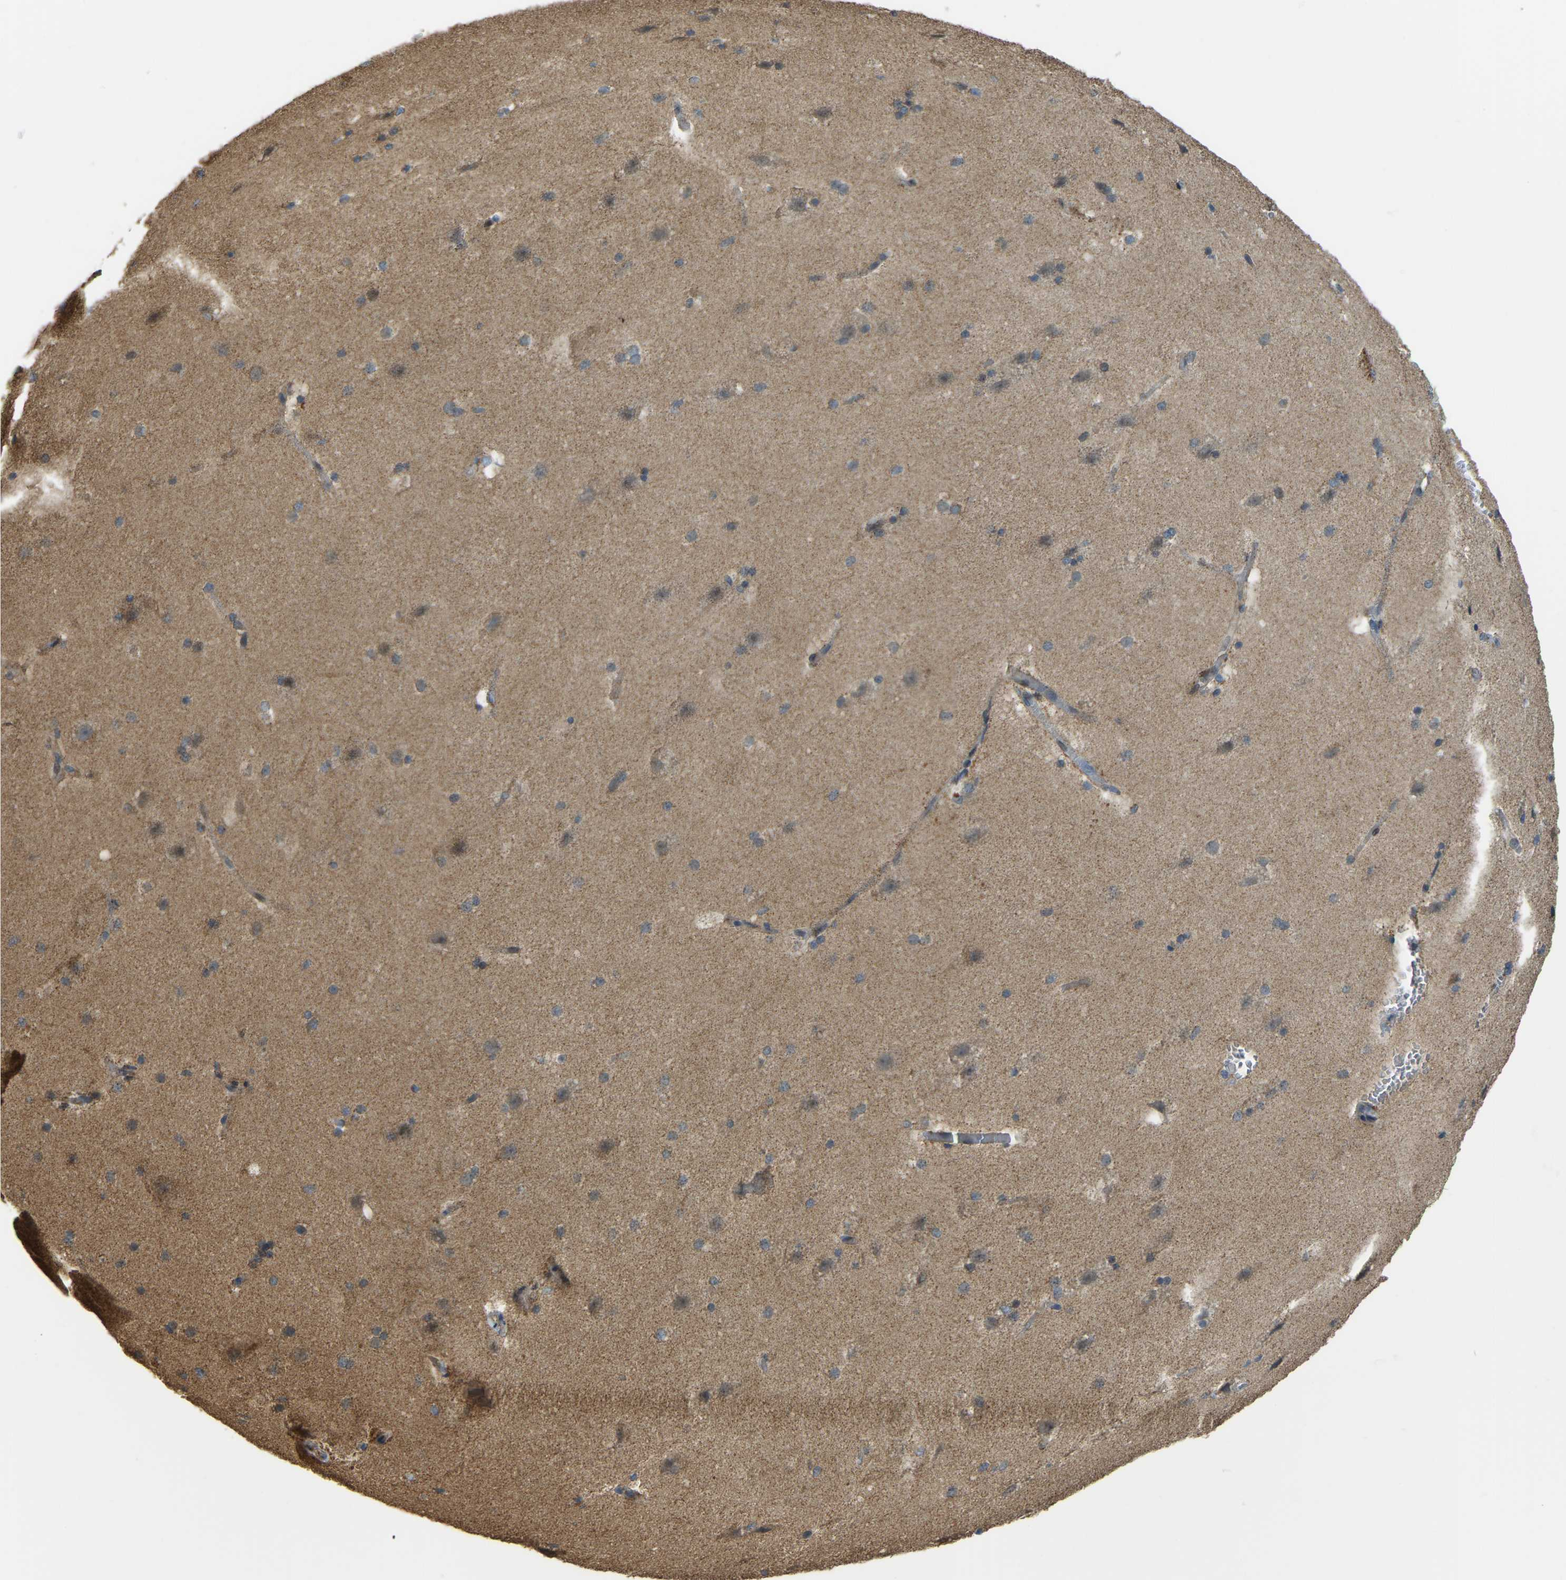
{"staining": {"intensity": "negative", "quantity": "none", "location": "none"}, "tissue": "cerebral cortex", "cell_type": "Endothelial cells", "image_type": "normal", "snomed": [{"axis": "morphology", "description": "Normal tissue, NOS"}, {"axis": "topography", "description": "Cerebral cortex"}, {"axis": "topography", "description": "Hippocampus"}], "caption": "There is no significant expression in endothelial cells of cerebral cortex. The staining is performed using DAB brown chromogen with nuclei counter-stained in using hematoxylin.", "gene": "PSMD7", "patient": {"sex": "female", "age": 19}}